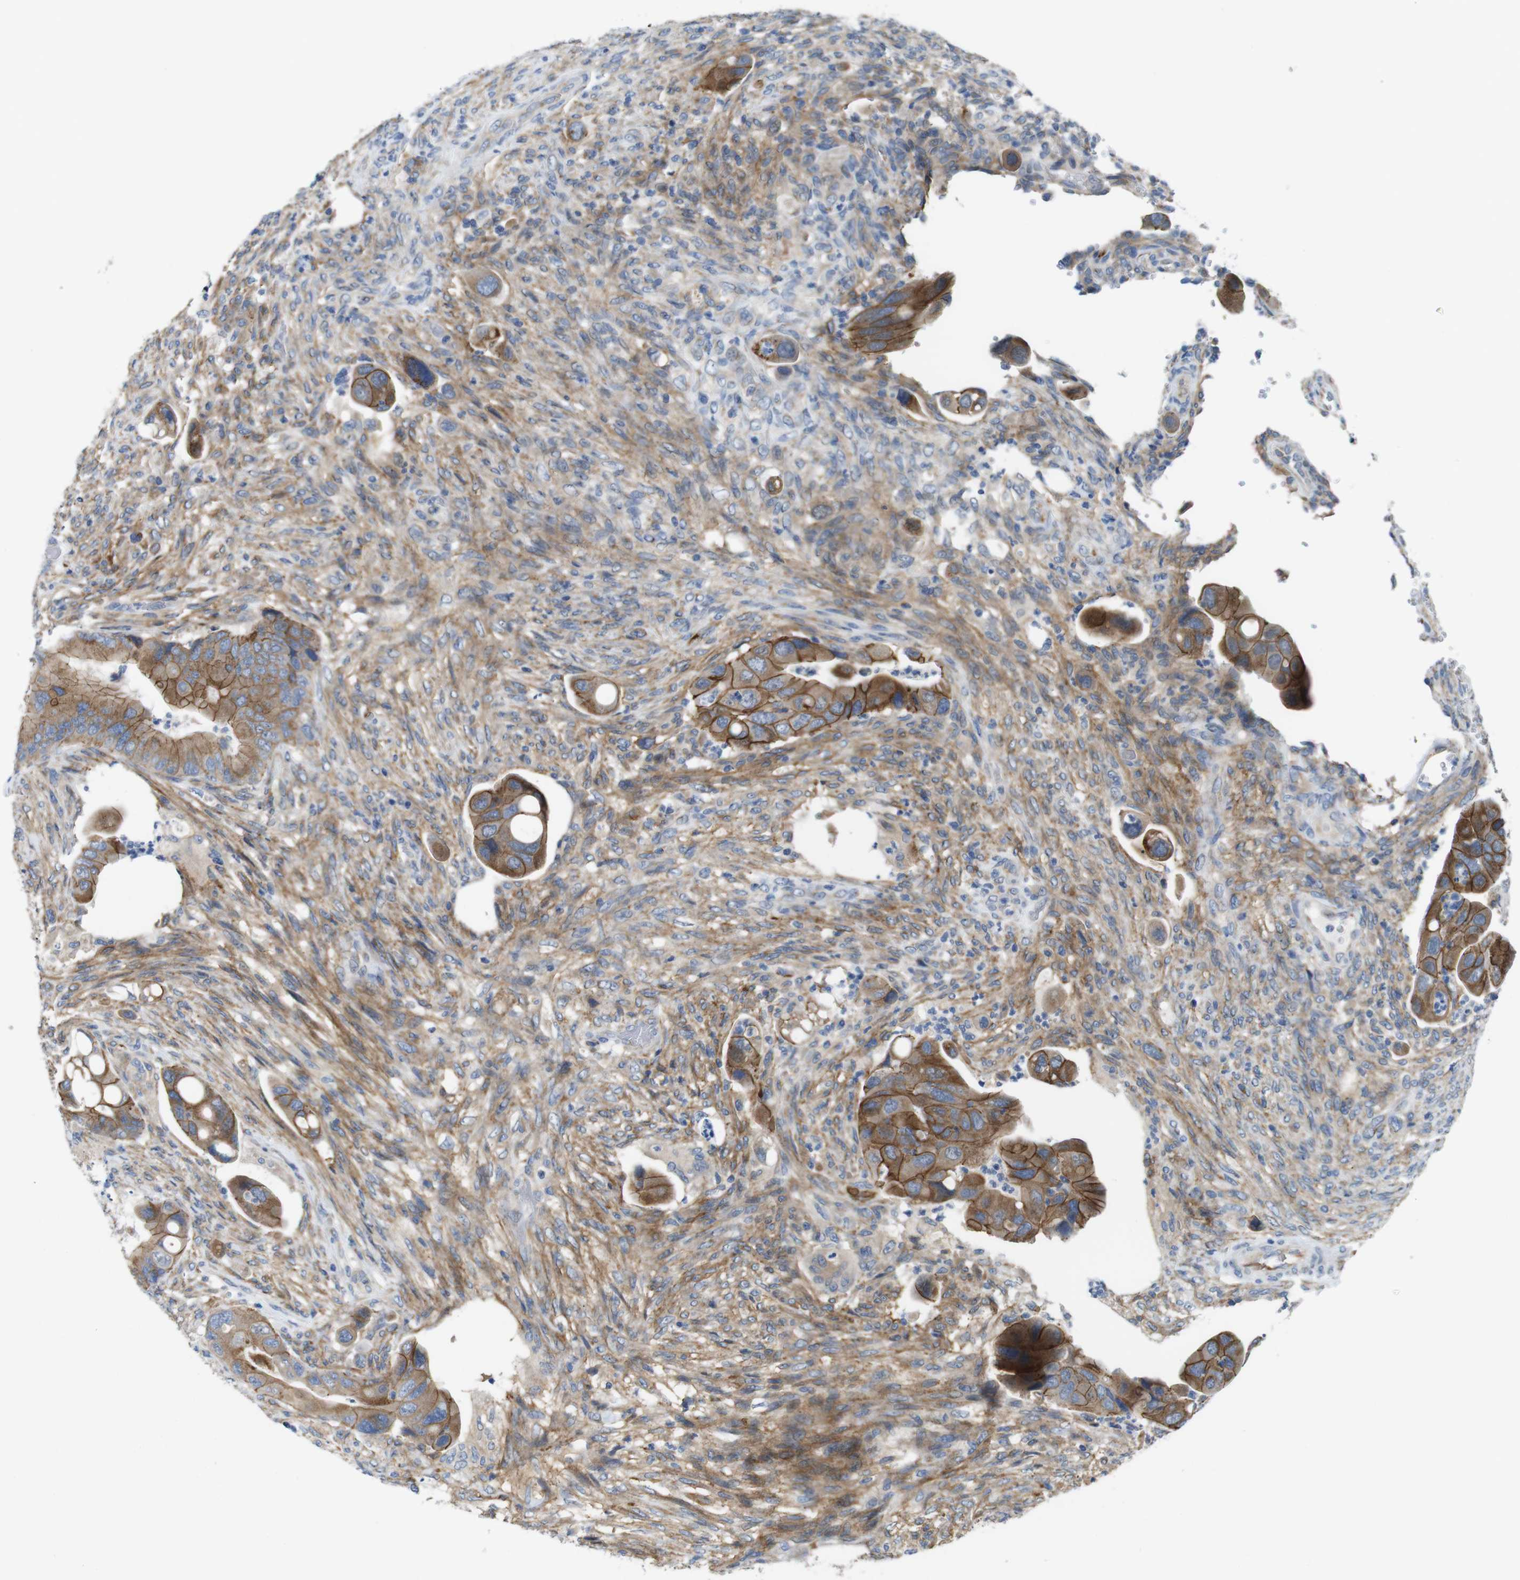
{"staining": {"intensity": "moderate", "quantity": ">75%", "location": "cytoplasmic/membranous"}, "tissue": "colorectal cancer", "cell_type": "Tumor cells", "image_type": "cancer", "snomed": [{"axis": "morphology", "description": "Adenocarcinoma, NOS"}, {"axis": "topography", "description": "Rectum"}], "caption": "Moderate cytoplasmic/membranous protein positivity is present in approximately >75% of tumor cells in colorectal cancer (adenocarcinoma). (IHC, brightfield microscopy, high magnification).", "gene": "EFCAB14", "patient": {"sex": "female", "age": 57}}